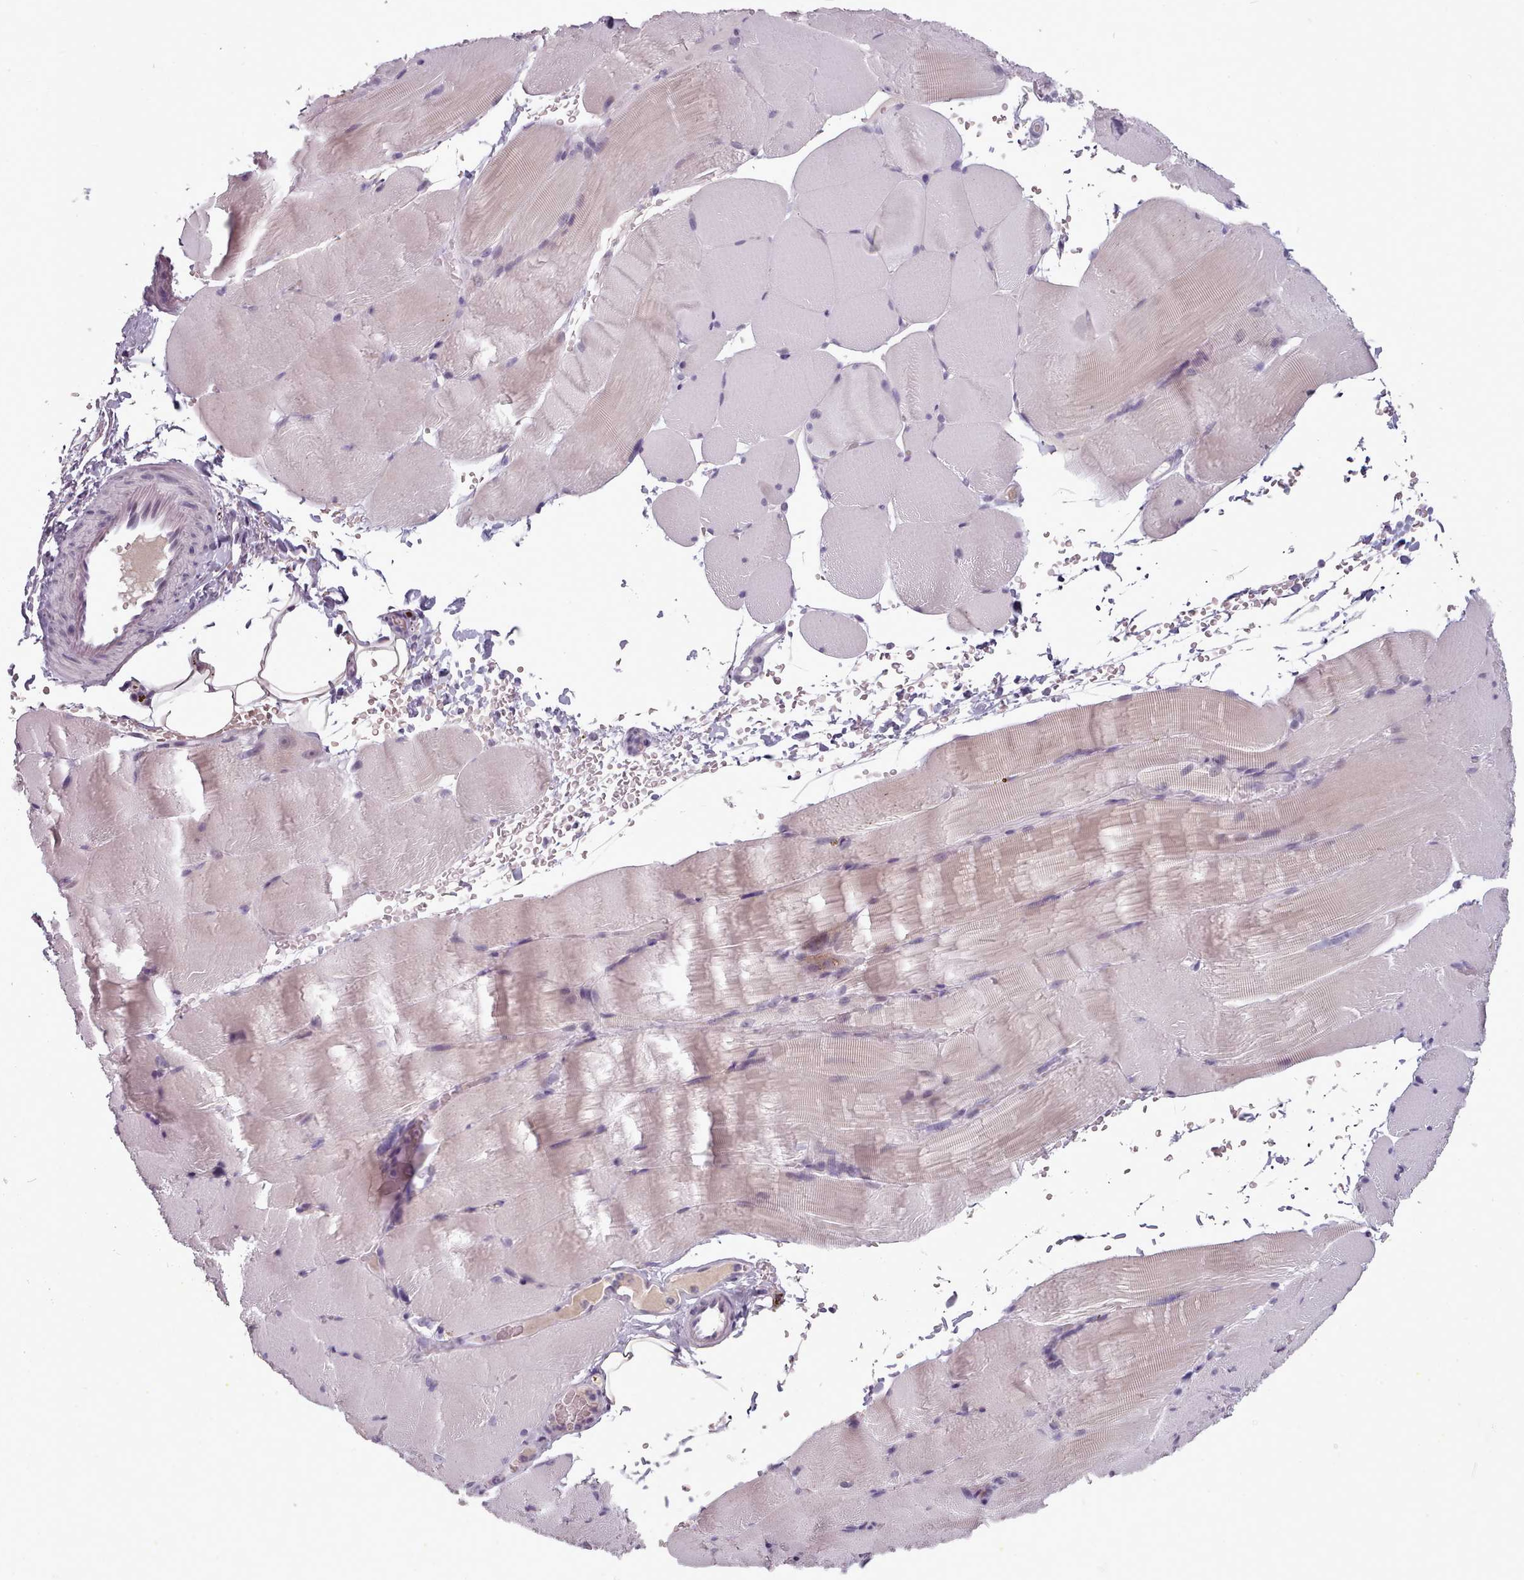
{"staining": {"intensity": "weak", "quantity": "<25%", "location": "cytoplasmic/membranous"}, "tissue": "skeletal muscle", "cell_type": "Myocytes", "image_type": "normal", "snomed": [{"axis": "morphology", "description": "Normal tissue, NOS"}, {"axis": "topography", "description": "Skeletal muscle"}, {"axis": "topography", "description": "Parathyroid gland"}], "caption": "High power microscopy image of an immunohistochemistry (IHC) photomicrograph of unremarkable skeletal muscle, revealing no significant staining in myocytes.", "gene": "PBX4", "patient": {"sex": "female", "age": 37}}